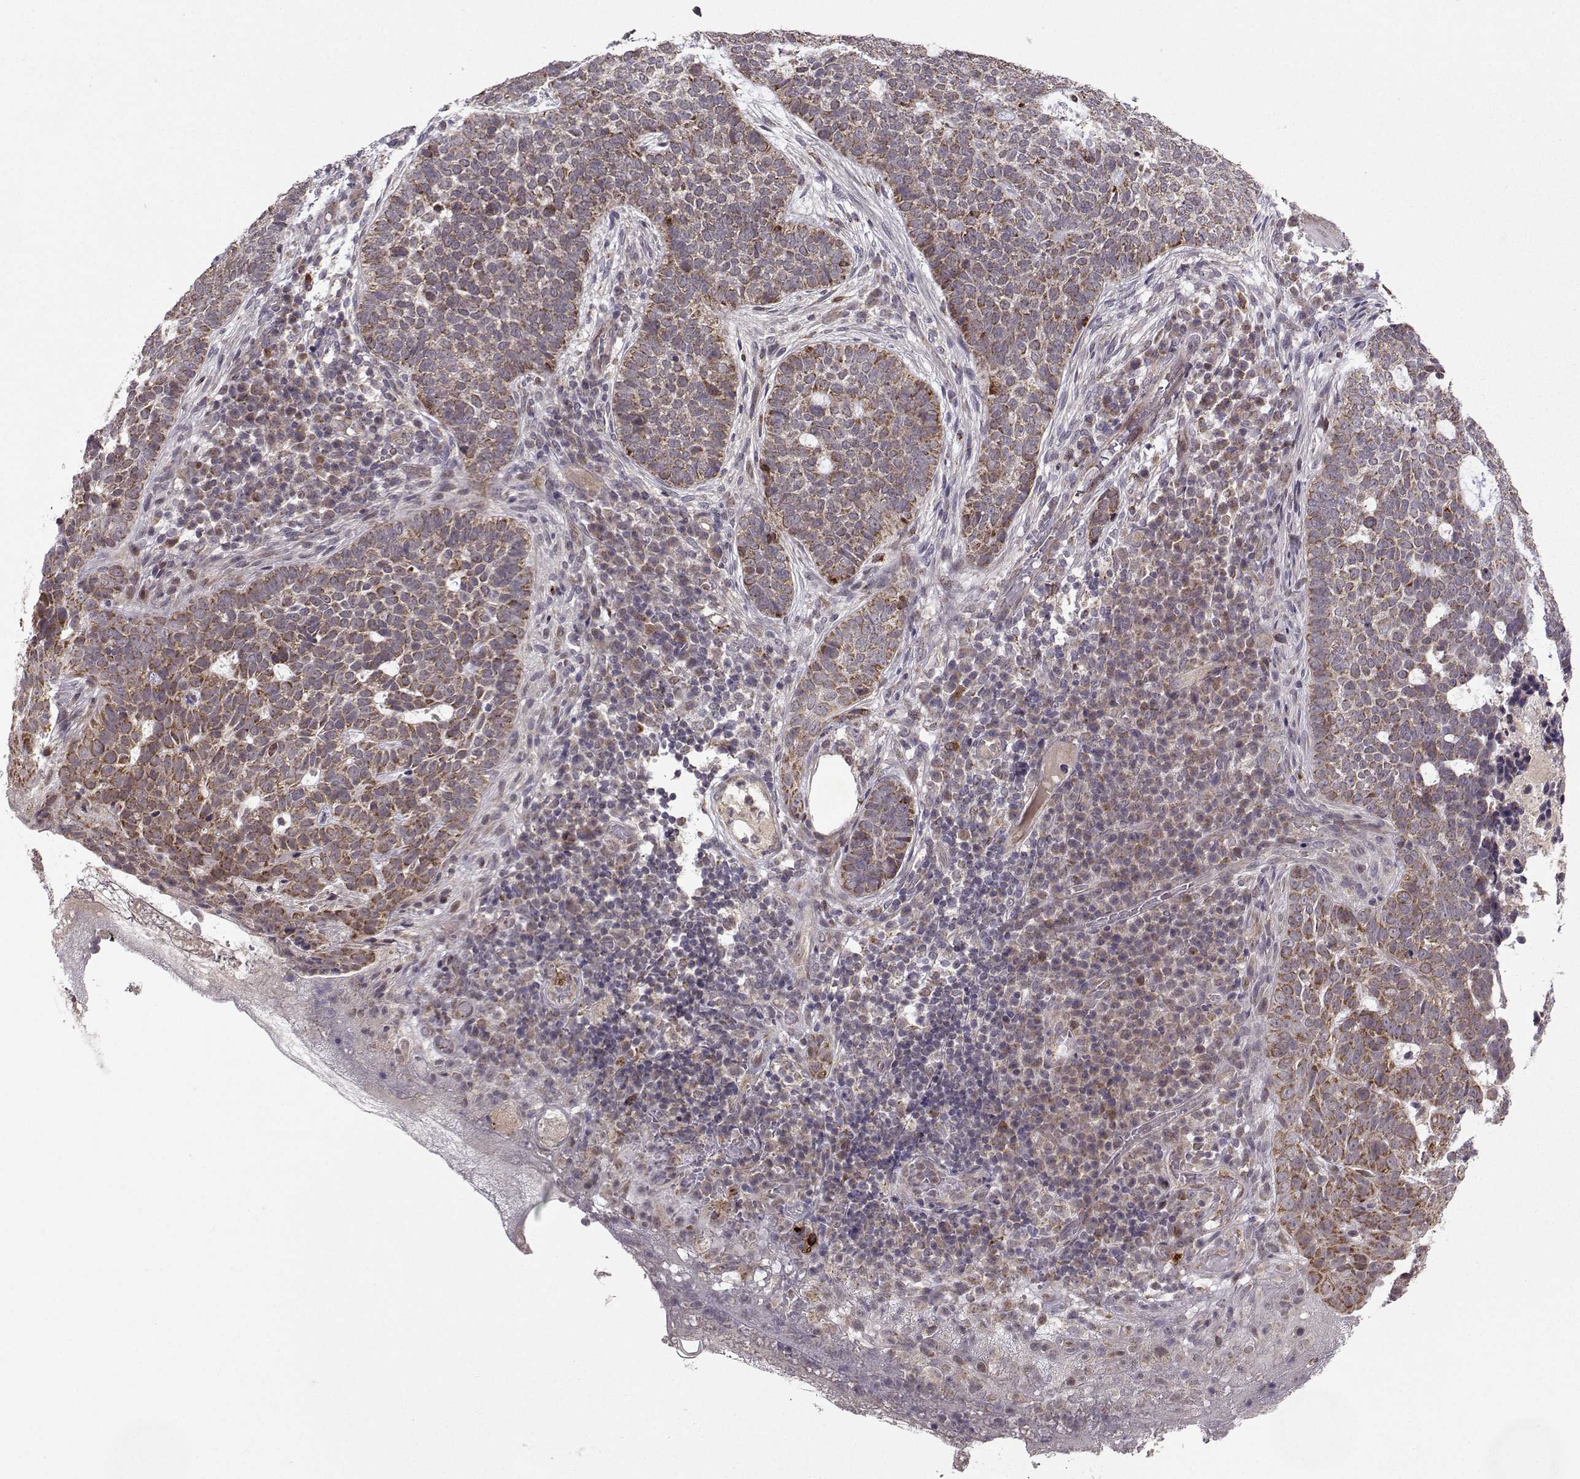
{"staining": {"intensity": "strong", "quantity": "<25%", "location": "cytoplasmic/membranous"}, "tissue": "skin cancer", "cell_type": "Tumor cells", "image_type": "cancer", "snomed": [{"axis": "morphology", "description": "Basal cell carcinoma"}, {"axis": "topography", "description": "Skin"}], "caption": "A high-resolution histopathology image shows IHC staining of skin cancer, which exhibits strong cytoplasmic/membranous positivity in about <25% of tumor cells.", "gene": "NECAB3", "patient": {"sex": "female", "age": 69}}